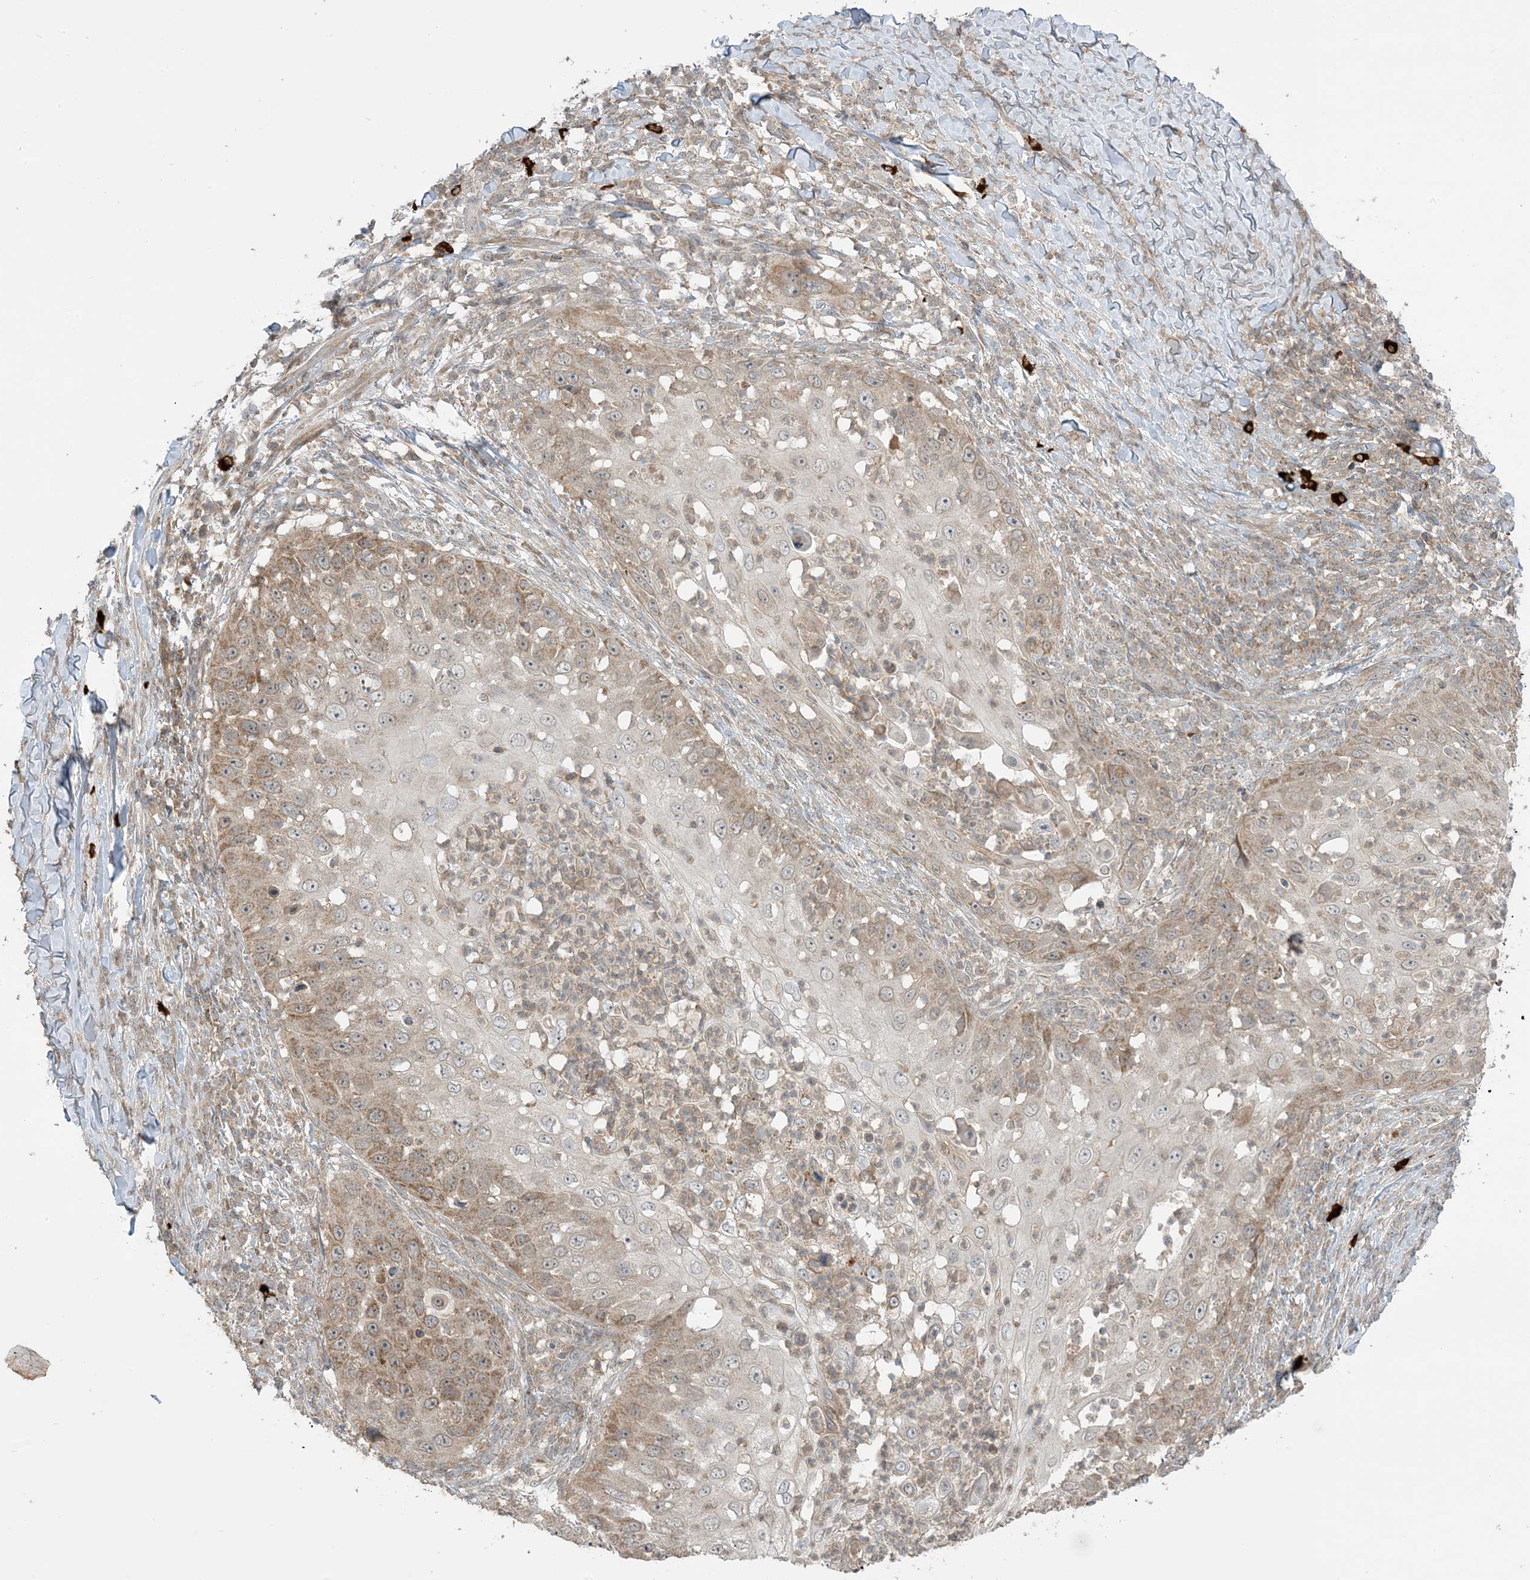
{"staining": {"intensity": "moderate", "quantity": "25%-75%", "location": "cytoplasmic/membranous"}, "tissue": "skin cancer", "cell_type": "Tumor cells", "image_type": "cancer", "snomed": [{"axis": "morphology", "description": "Squamous cell carcinoma, NOS"}, {"axis": "topography", "description": "Skin"}], "caption": "Protein analysis of squamous cell carcinoma (skin) tissue reveals moderate cytoplasmic/membranous staining in about 25%-75% of tumor cells. The staining was performed using DAB, with brown indicating positive protein expression. Nuclei are stained blue with hematoxylin.", "gene": "PHLDB2", "patient": {"sex": "female", "age": 44}}